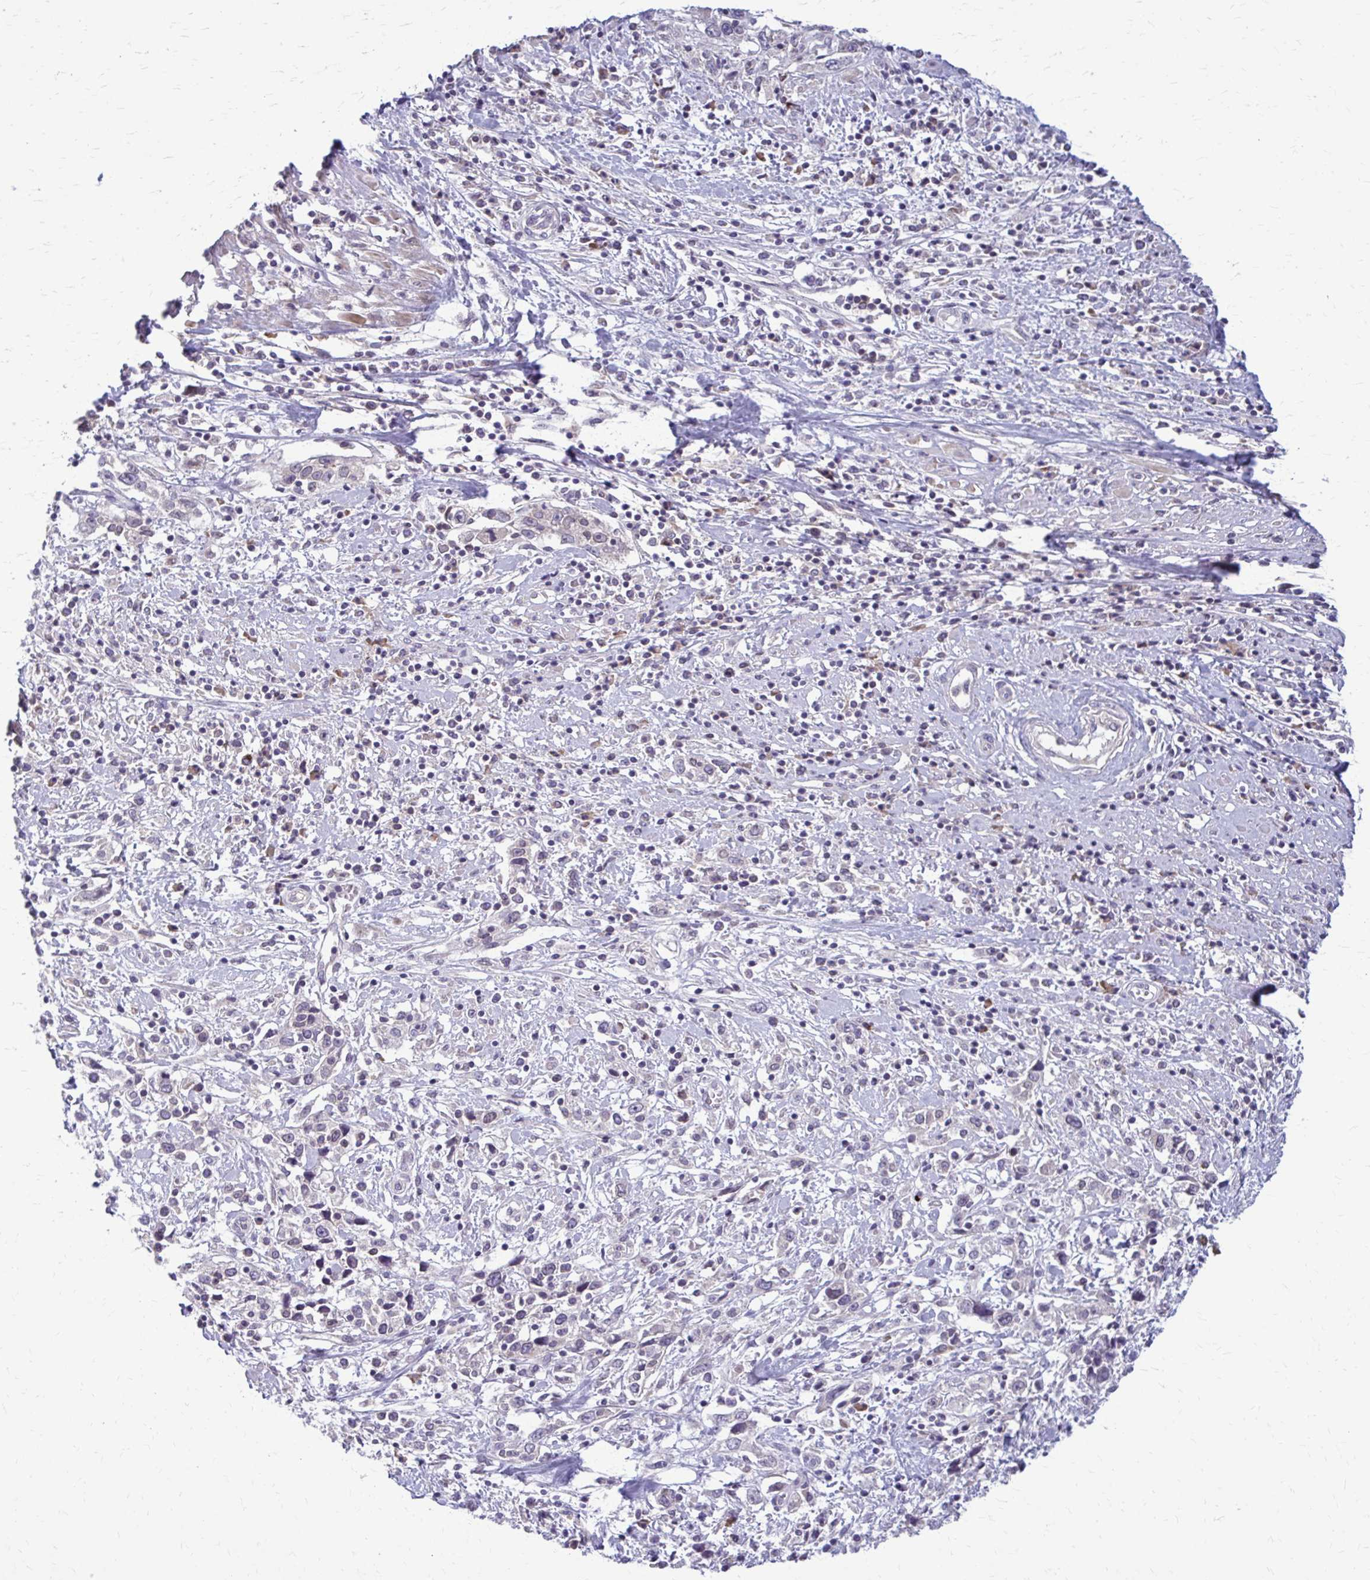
{"staining": {"intensity": "negative", "quantity": "none", "location": "none"}, "tissue": "cervical cancer", "cell_type": "Tumor cells", "image_type": "cancer", "snomed": [{"axis": "morphology", "description": "Adenocarcinoma, NOS"}, {"axis": "topography", "description": "Cervix"}], "caption": "Immunohistochemical staining of cervical cancer displays no significant expression in tumor cells. (Brightfield microscopy of DAB IHC at high magnification).", "gene": "MCRIP2", "patient": {"sex": "female", "age": 40}}